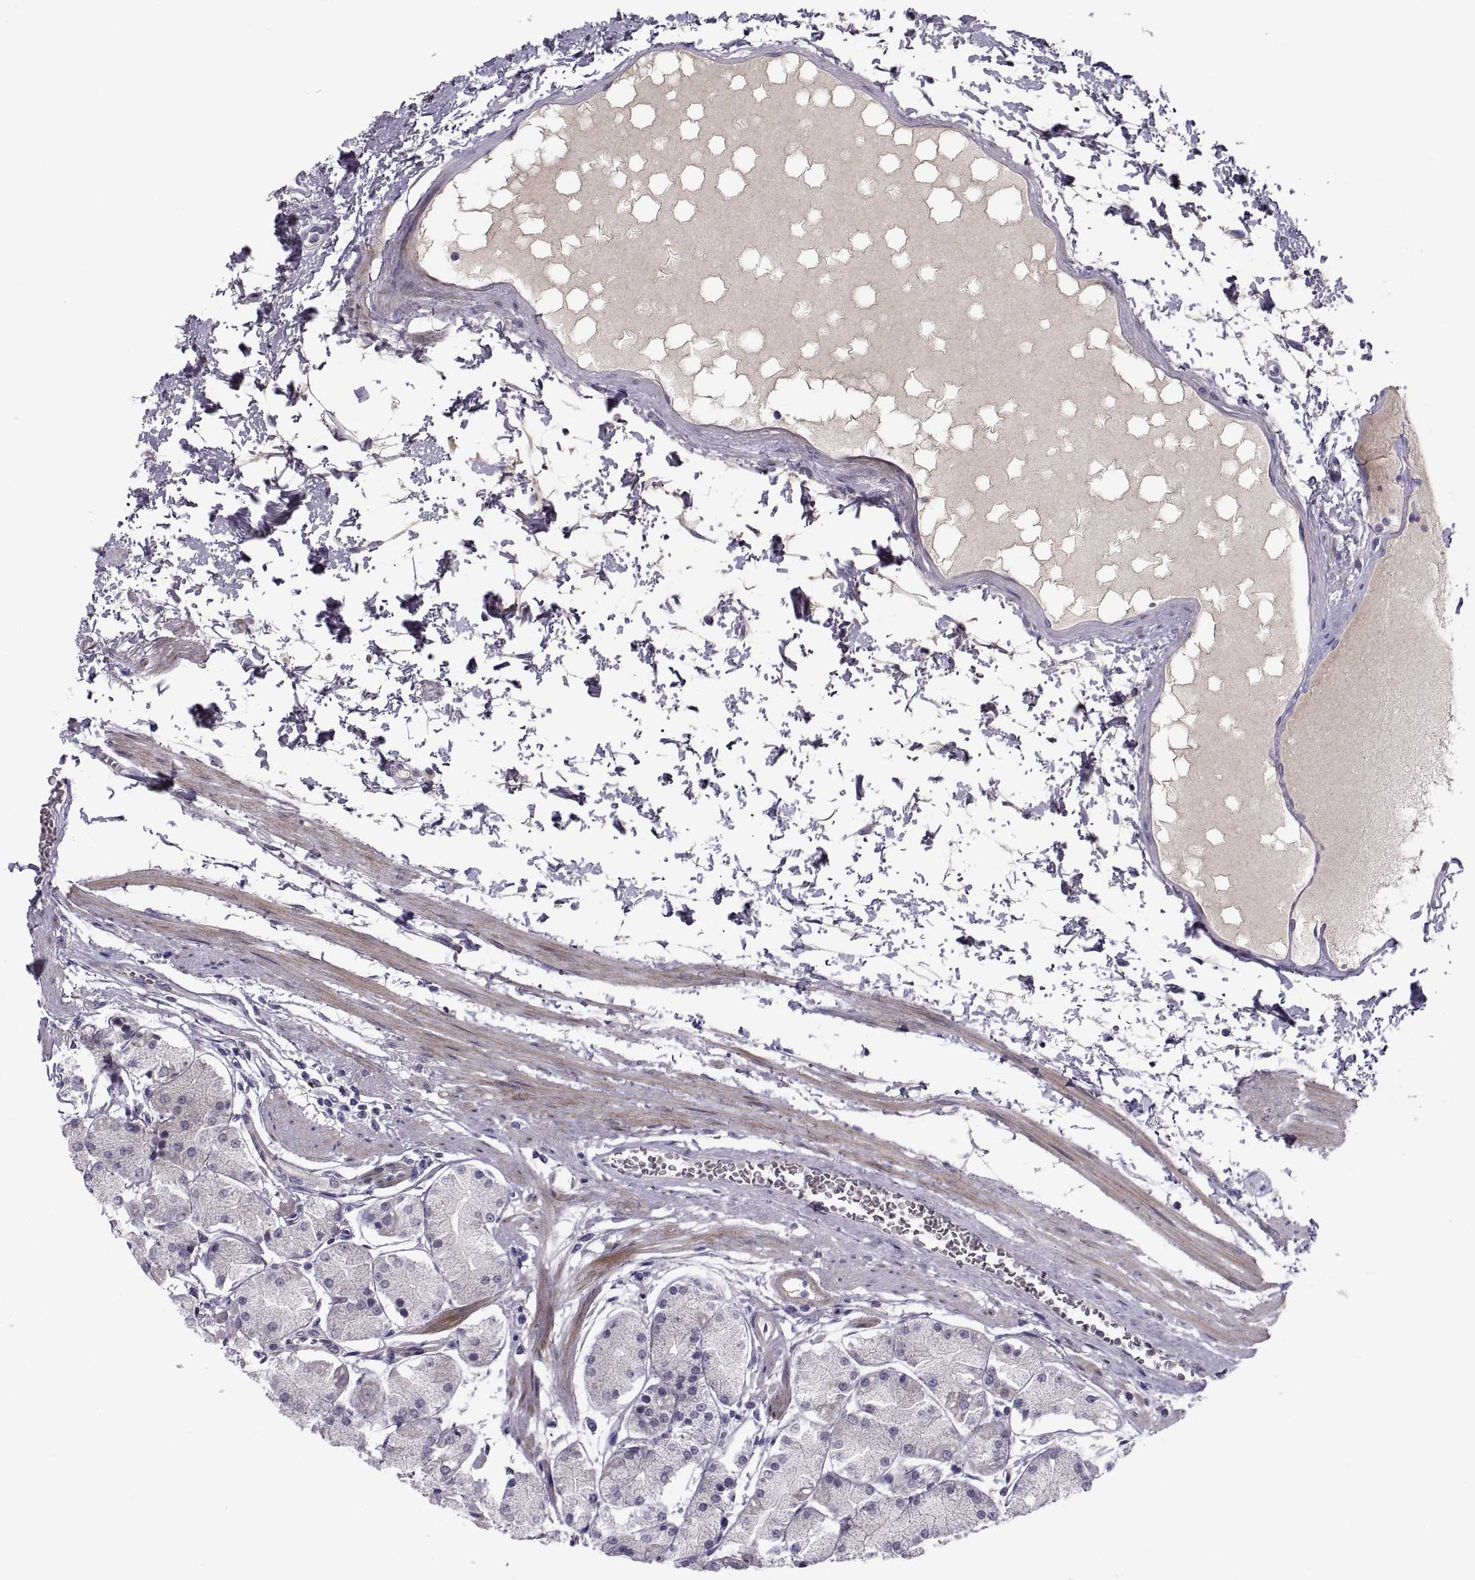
{"staining": {"intensity": "negative", "quantity": "none", "location": "none"}, "tissue": "stomach", "cell_type": "Glandular cells", "image_type": "normal", "snomed": [{"axis": "morphology", "description": "Normal tissue, NOS"}, {"axis": "topography", "description": "Stomach, upper"}], "caption": "This is a micrograph of immunohistochemistry (IHC) staining of benign stomach, which shows no positivity in glandular cells. (IHC, brightfield microscopy, high magnification).", "gene": "PDZRN4", "patient": {"sex": "male", "age": 60}}